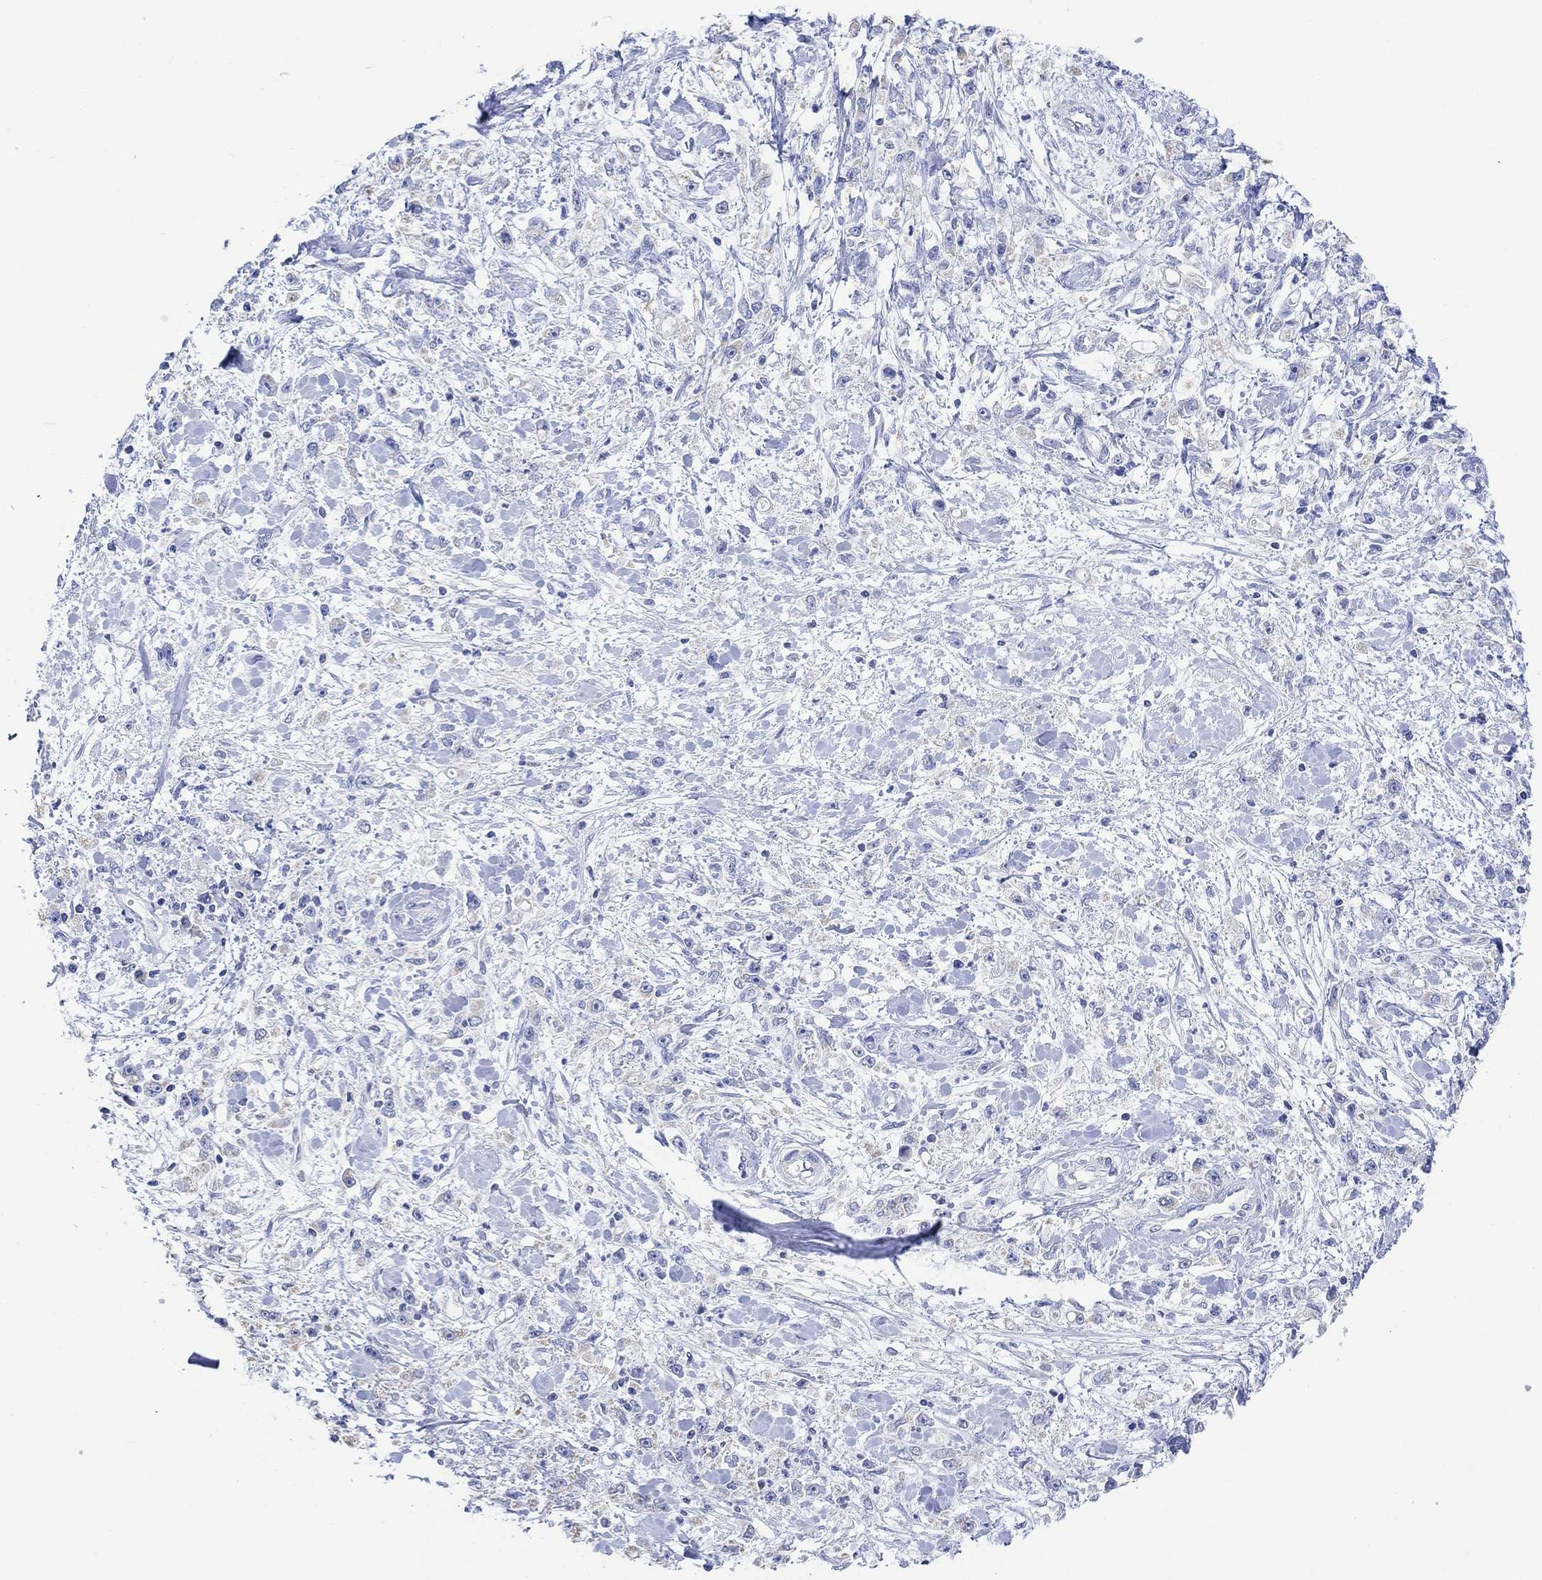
{"staining": {"intensity": "negative", "quantity": "none", "location": "none"}, "tissue": "stomach cancer", "cell_type": "Tumor cells", "image_type": "cancer", "snomed": [{"axis": "morphology", "description": "Adenocarcinoma, NOS"}, {"axis": "topography", "description": "Stomach"}], "caption": "This histopathology image is of stomach adenocarcinoma stained with IHC to label a protein in brown with the nuclei are counter-stained blue. There is no staining in tumor cells. (DAB immunohistochemistry visualized using brightfield microscopy, high magnification).", "gene": "SYT12", "patient": {"sex": "female", "age": 59}}